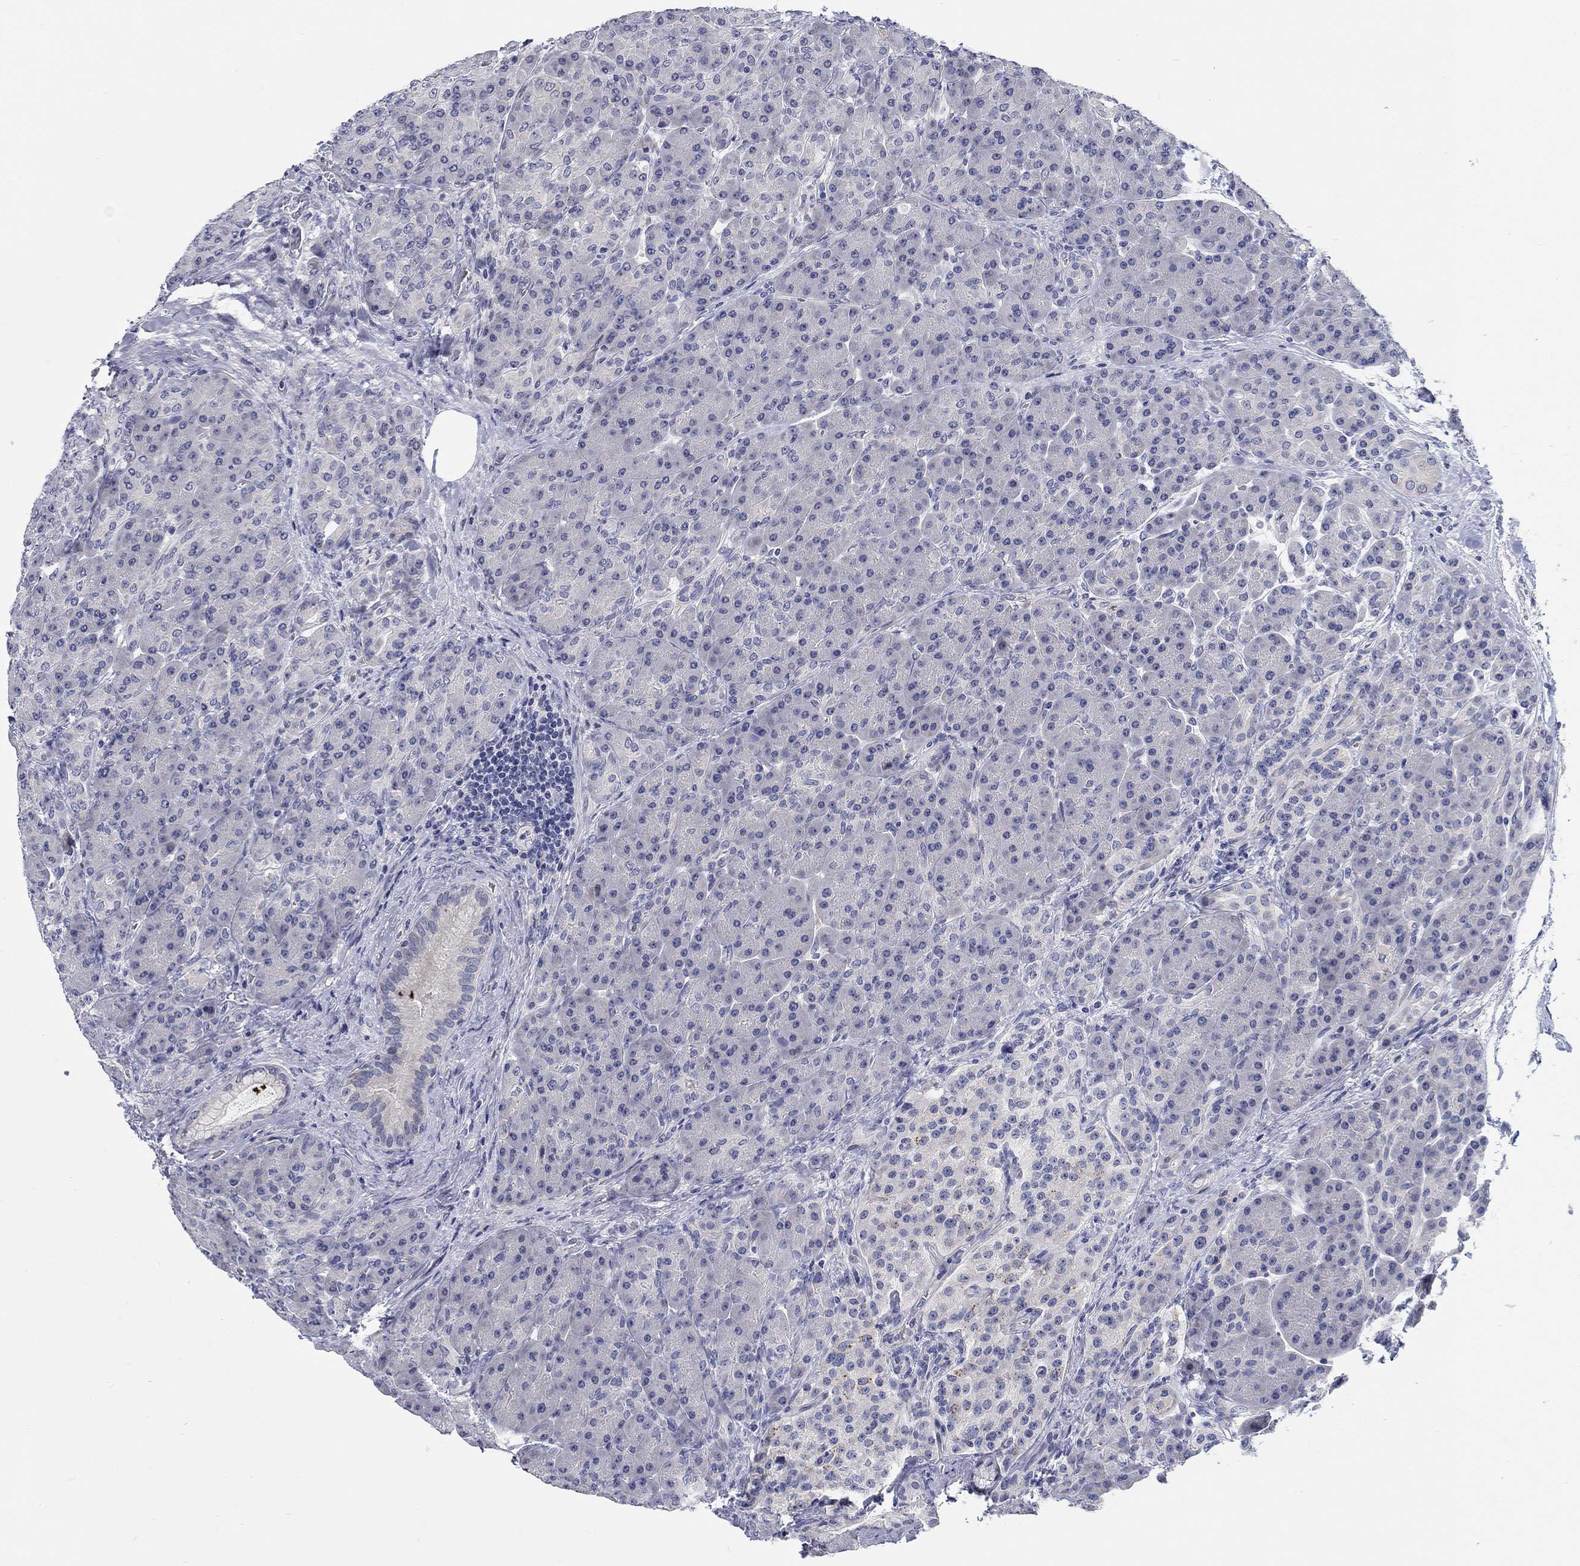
{"staining": {"intensity": "negative", "quantity": "none", "location": "none"}, "tissue": "pancreas", "cell_type": "Exocrine glandular cells", "image_type": "normal", "snomed": [{"axis": "morphology", "description": "Normal tissue, NOS"}, {"axis": "topography", "description": "Pancreas"}], "caption": "This is a photomicrograph of immunohistochemistry staining of unremarkable pancreas, which shows no expression in exocrine glandular cells.", "gene": "SMIM18", "patient": {"sex": "male", "age": 70}}